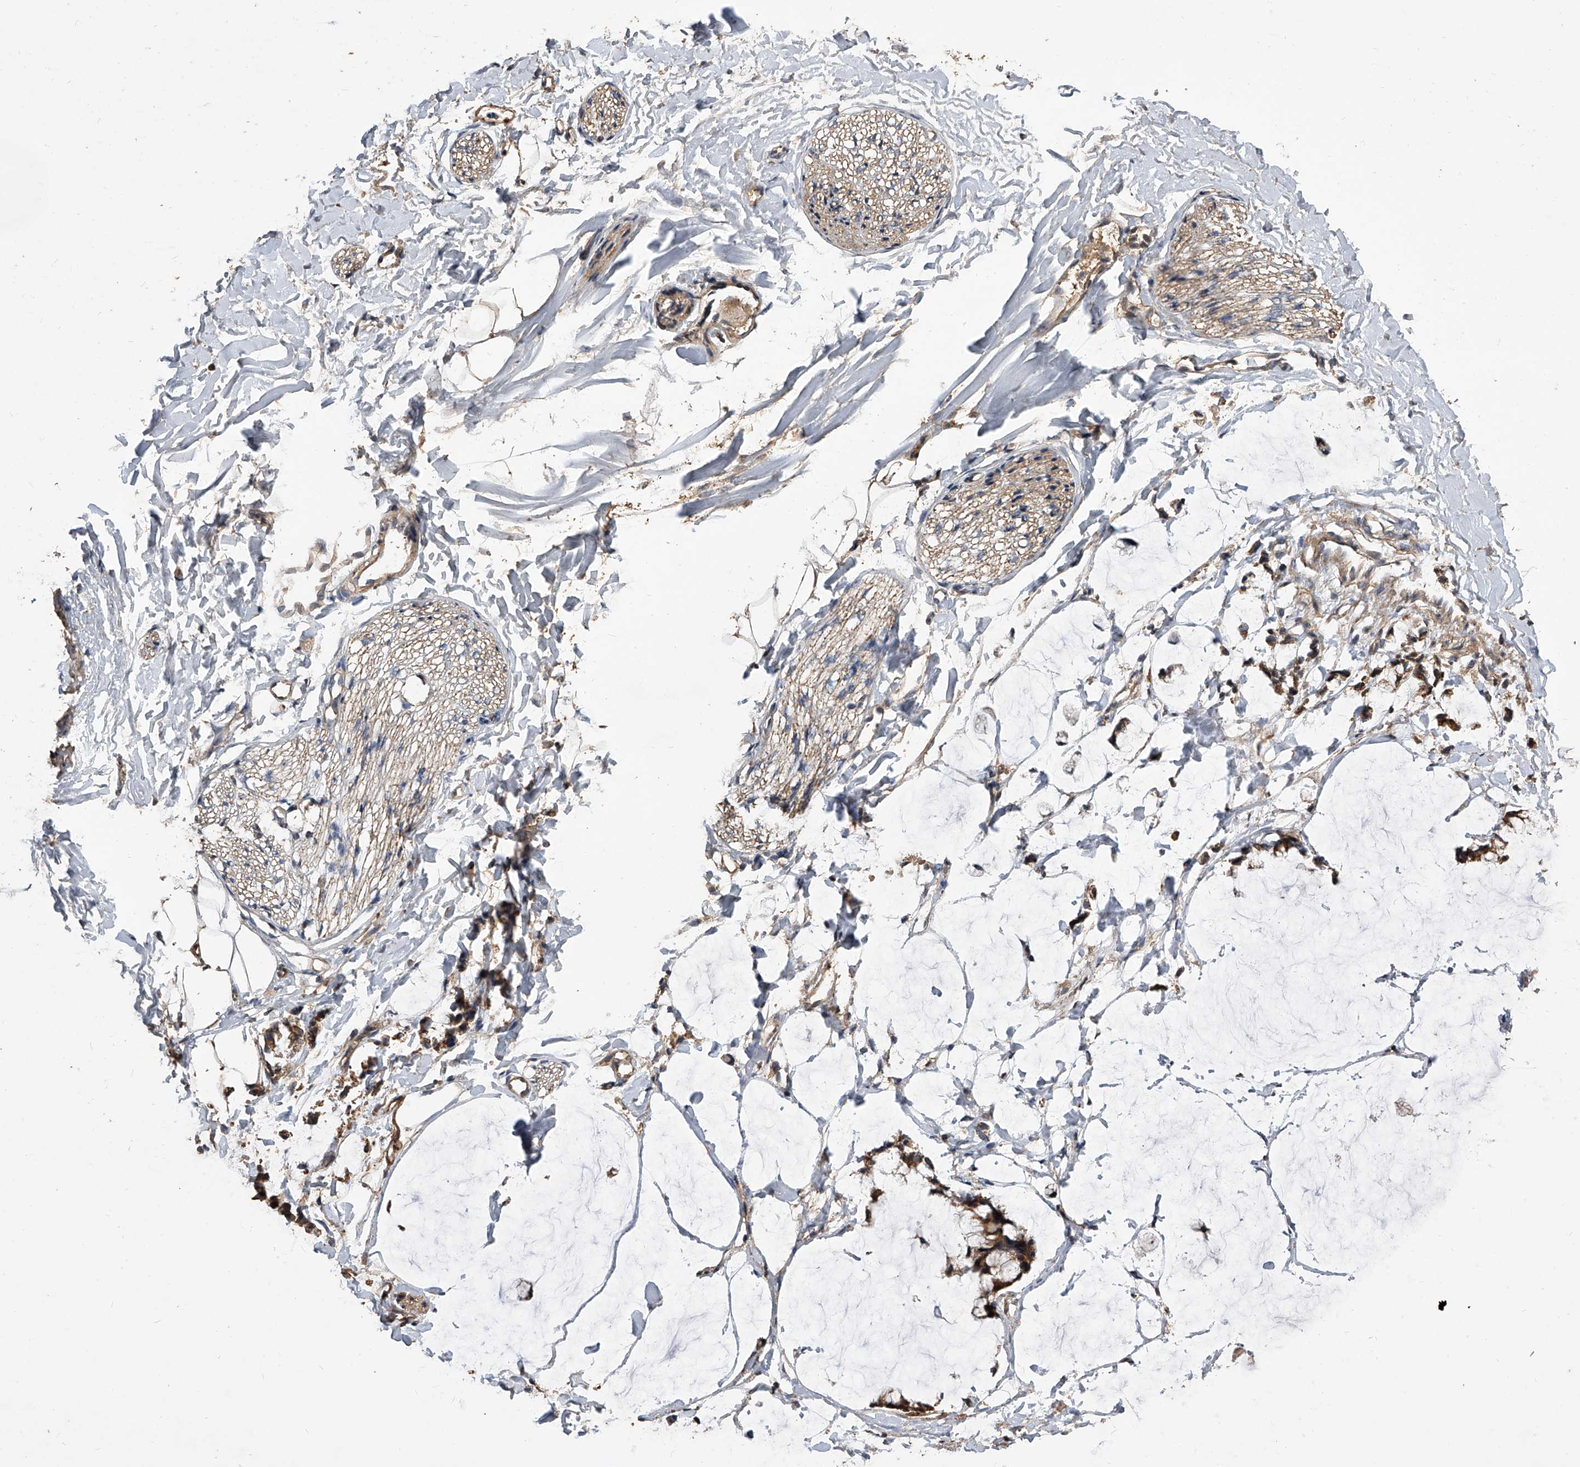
{"staining": {"intensity": "negative", "quantity": "none", "location": "none"}, "tissue": "adipose tissue", "cell_type": "Adipocytes", "image_type": "normal", "snomed": [{"axis": "morphology", "description": "Normal tissue, NOS"}, {"axis": "morphology", "description": "Adenocarcinoma, NOS"}, {"axis": "topography", "description": "Colon"}, {"axis": "topography", "description": "Peripheral nerve tissue"}], "caption": "The image reveals no staining of adipocytes in unremarkable adipose tissue.", "gene": "LTV1", "patient": {"sex": "male", "age": 14}}